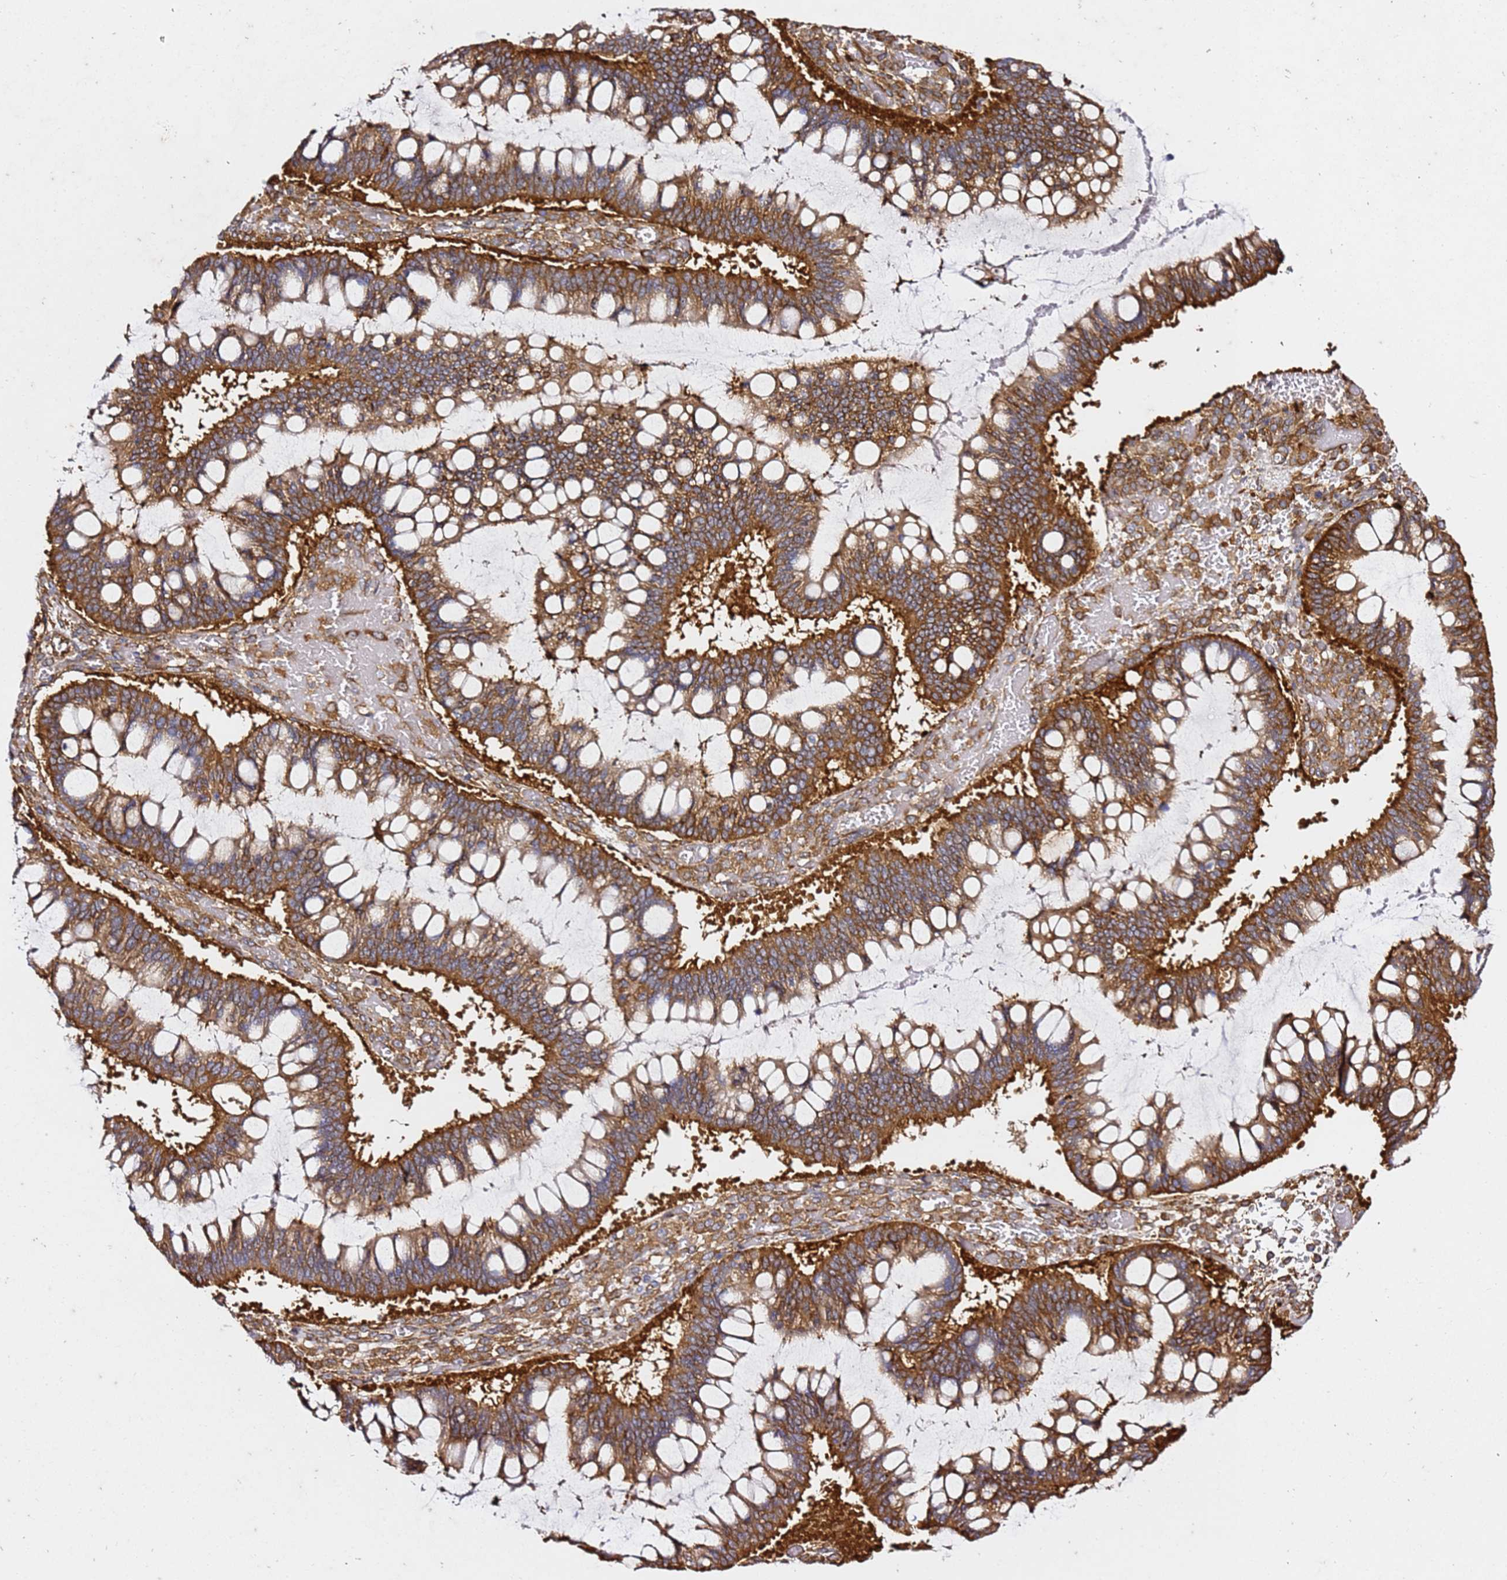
{"staining": {"intensity": "strong", "quantity": ">75%", "location": "cytoplasmic/membranous"}, "tissue": "ovarian cancer", "cell_type": "Tumor cells", "image_type": "cancer", "snomed": [{"axis": "morphology", "description": "Cystadenocarcinoma, mucinous, NOS"}, {"axis": "topography", "description": "Ovary"}], "caption": "Immunohistochemical staining of ovarian mucinous cystadenocarcinoma demonstrates high levels of strong cytoplasmic/membranous protein expression in about >75% of tumor cells. (Stains: DAB (3,3'-diaminobenzidine) in brown, nuclei in blue, Microscopy: brightfield microscopy at high magnification).", "gene": "TPST1", "patient": {"sex": "female", "age": 73}}